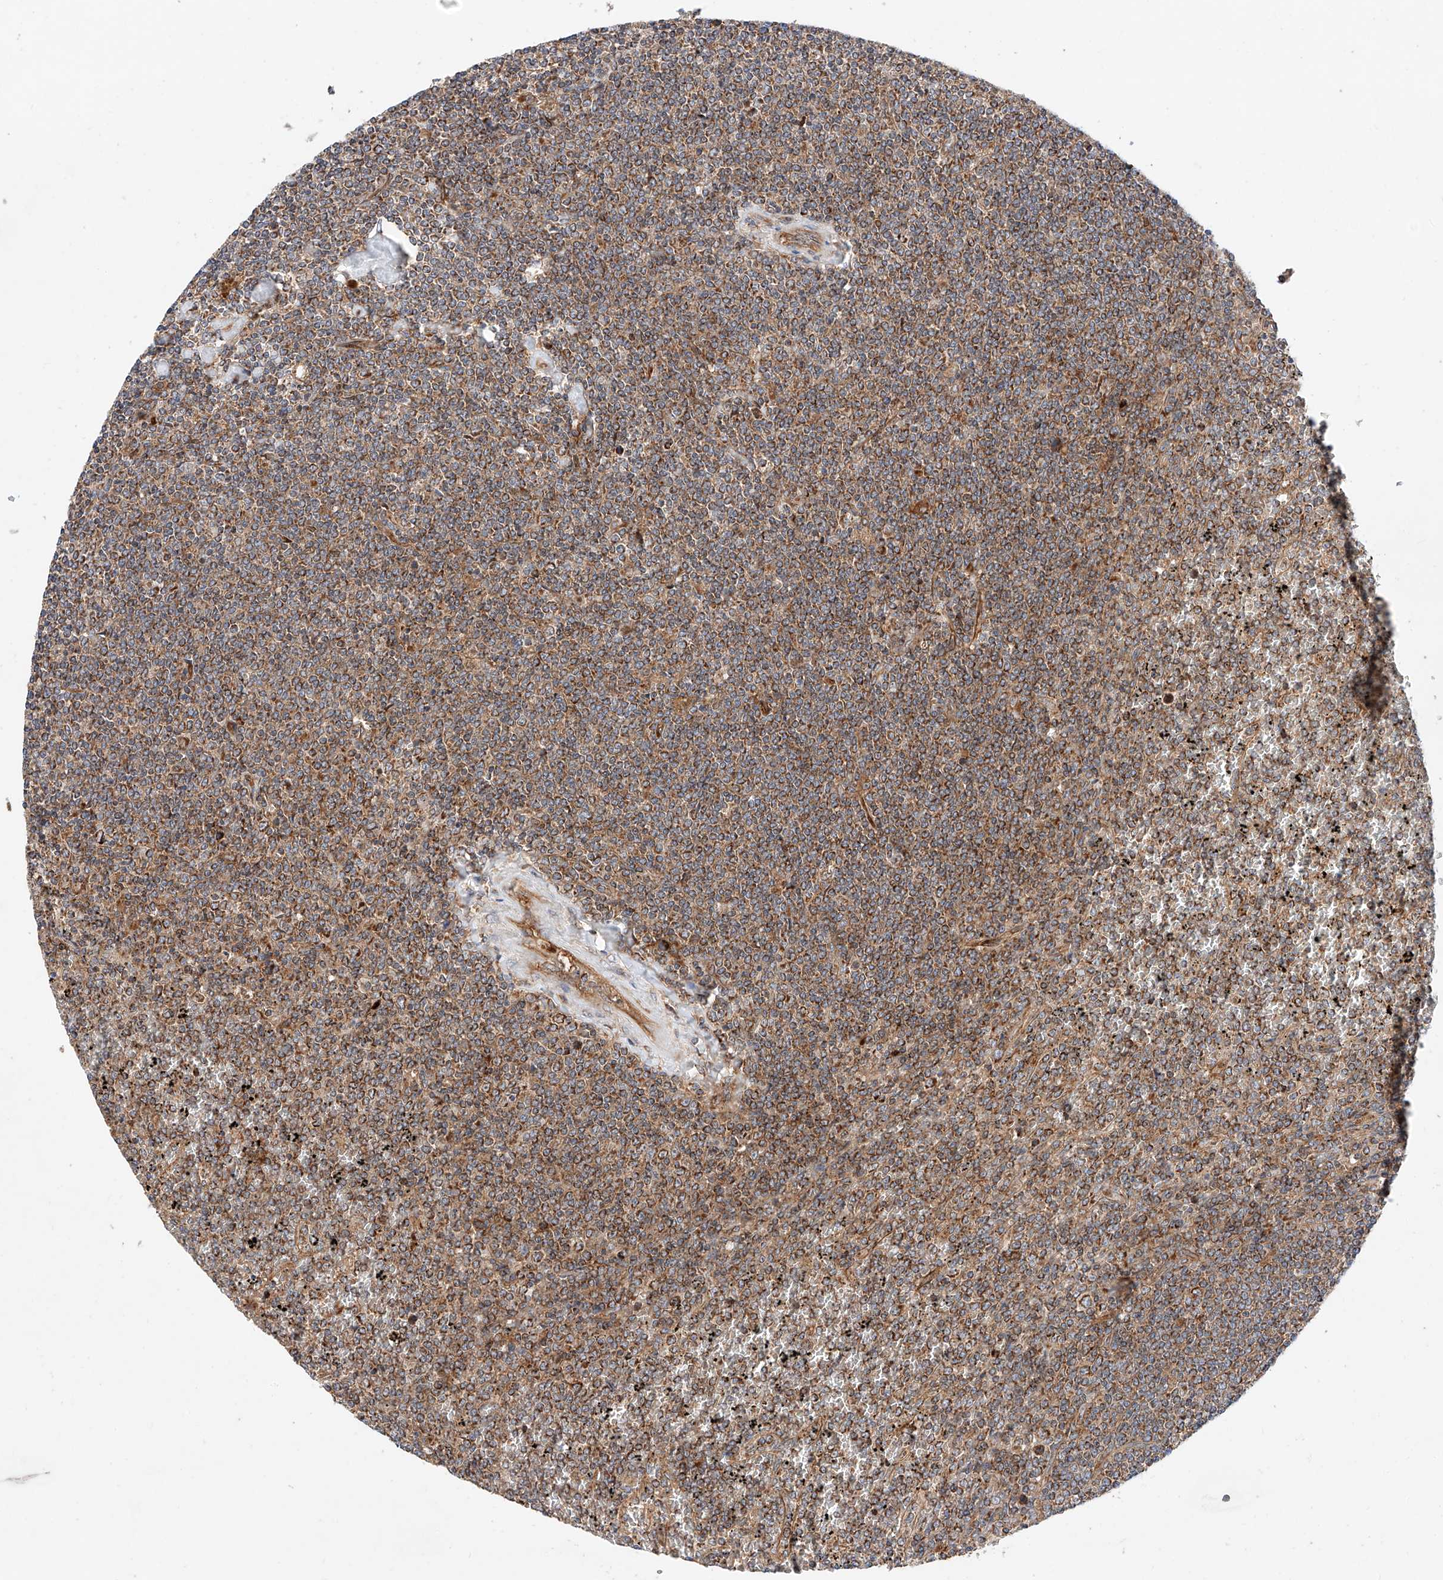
{"staining": {"intensity": "moderate", "quantity": ">75%", "location": "cytoplasmic/membranous"}, "tissue": "lymphoma", "cell_type": "Tumor cells", "image_type": "cancer", "snomed": [{"axis": "morphology", "description": "Malignant lymphoma, non-Hodgkin's type, Low grade"}, {"axis": "topography", "description": "Spleen"}], "caption": "Immunohistochemical staining of lymphoma shows medium levels of moderate cytoplasmic/membranous protein expression in approximately >75% of tumor cells.", "gene": "NR1D1", "patient": {"sex": "female", "age": 19}}